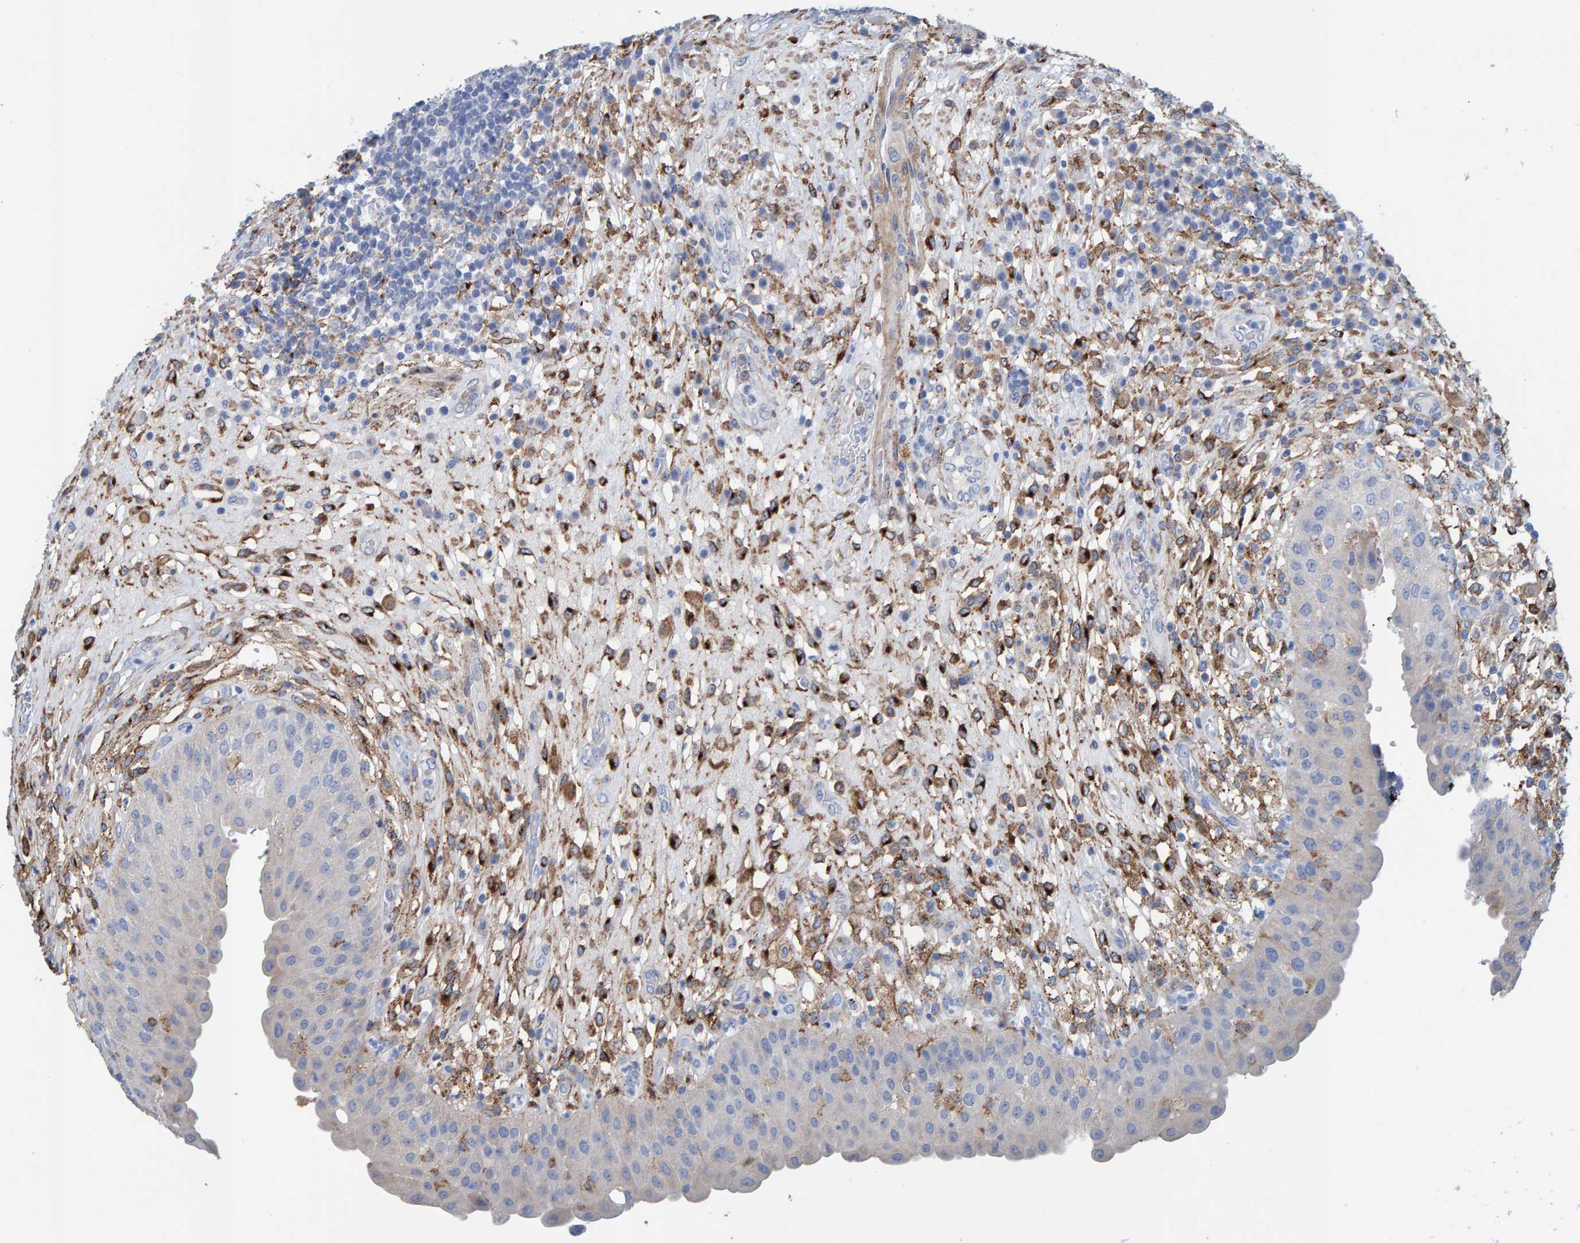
{"staining": {"intensity": "negative", "quantity": "none", "location": "none"}, "tissue": "urinary bladder", "cell_type": "Urothelial cells", "image_type": "normal", "snomed": [{"axis": "morphology", "description": "Normal tissue, NOS"}, {"axis": "topography", "description": "Urinary bladder"}], "caption": "Photomicrograph shows no significant protein staining in urothelial cells of normal urinary bladder. (Brightfield microscopy of DAB IHC at high magnification).", "gene": "LRP1", "patient": {"sex": "female", "age": 62}}